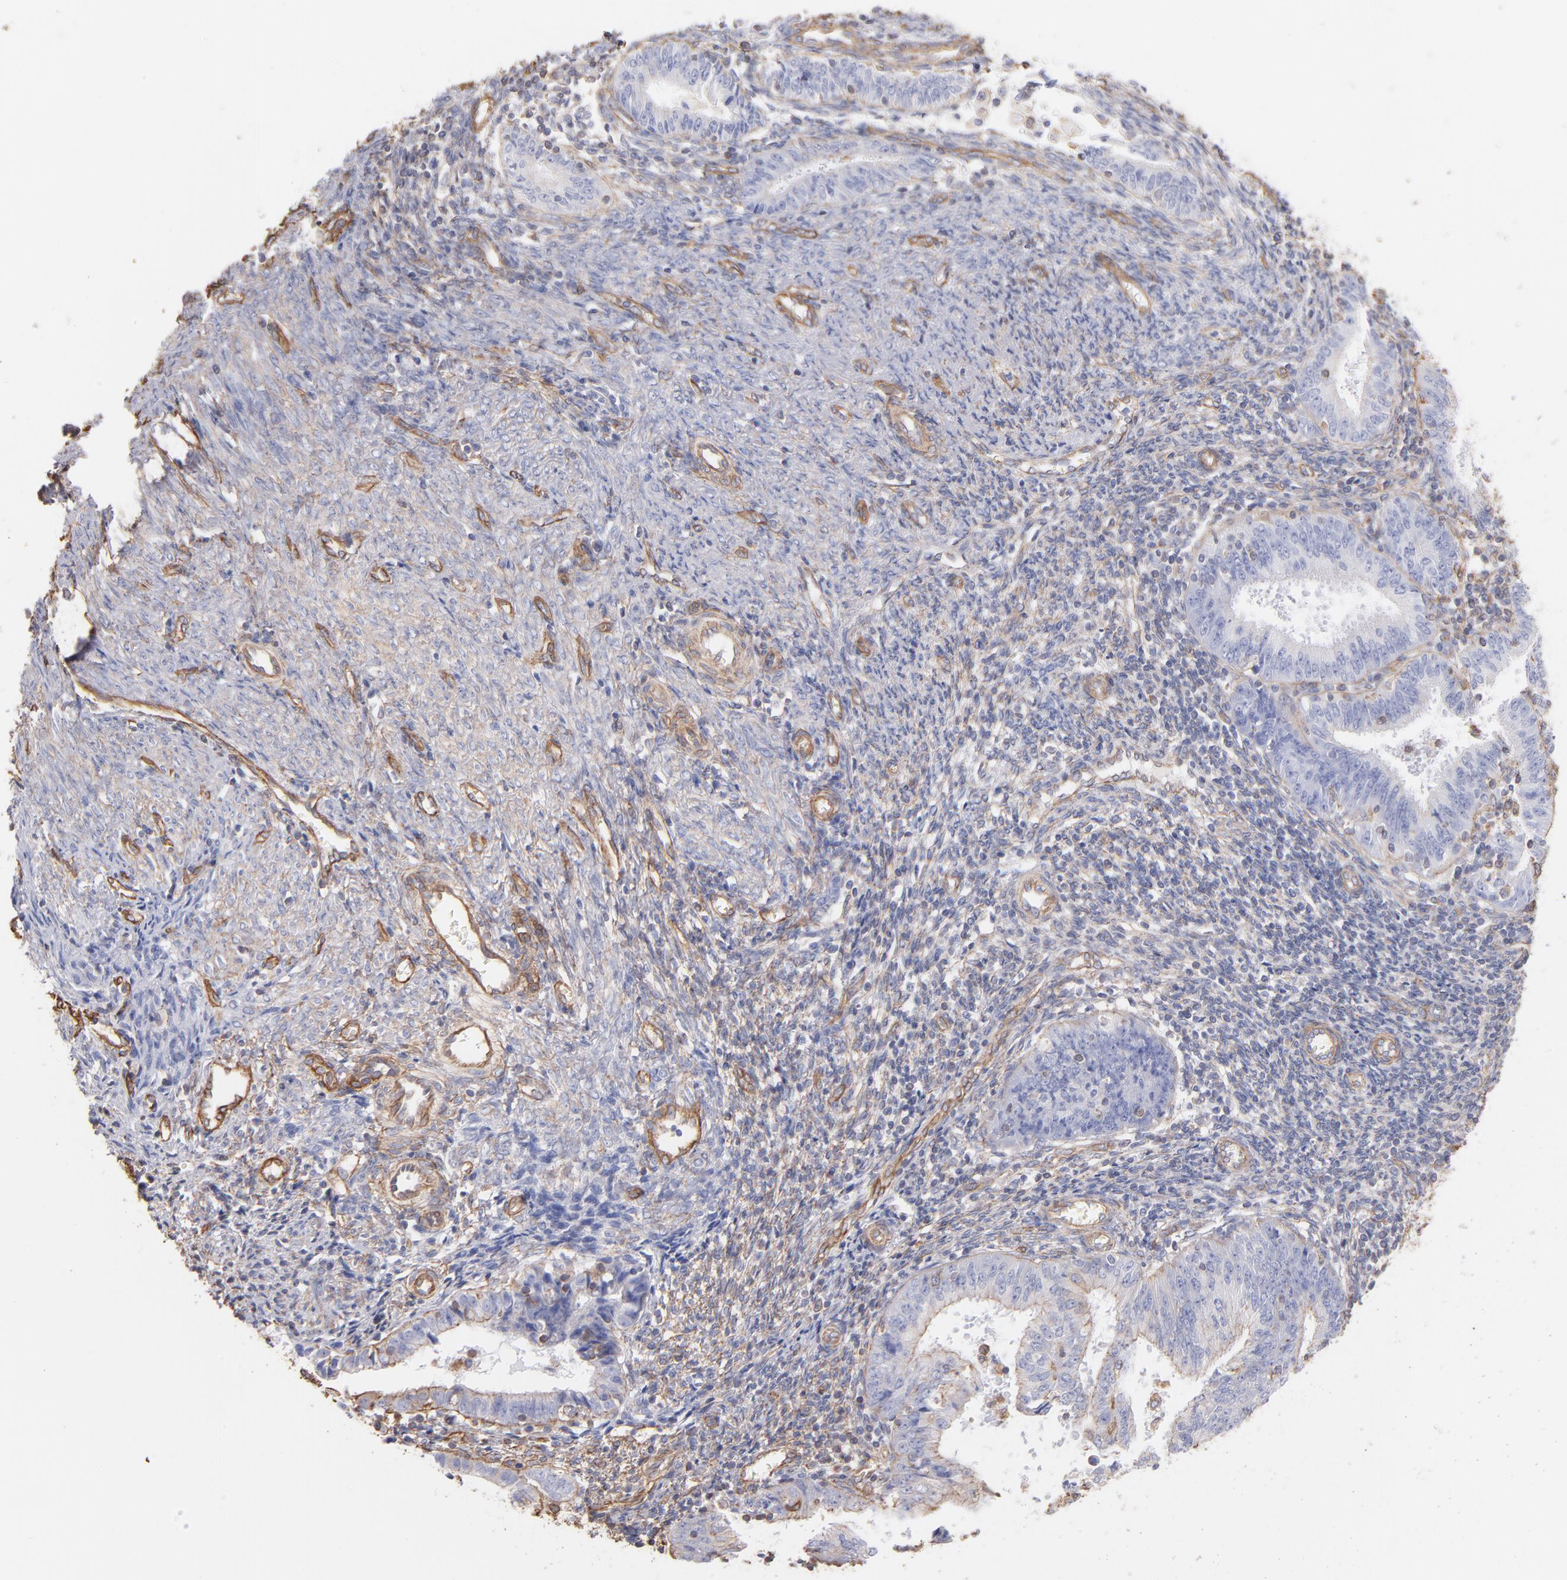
{"staining": {"intensity": "weak", "quantity": ">75%", "location": "cytoplasmic/membranous"}, "tissue": "endometrial cancer", "cell_type": "Tumor cells", "image_type": "cancer", "snomed": [{"axis": "morphology", "description": "Adenocarcinoma, NOS"}, {"axis": "topography", "description": "Endometrium"}], "caption": "Tumor cells display low levels of weak cytoplasmic/membranous expression in approximately >75% of cells in human endometrial adenocarcinoma.", "gene": "PLEC", "patient": {"sex": "female", "age": 42}}